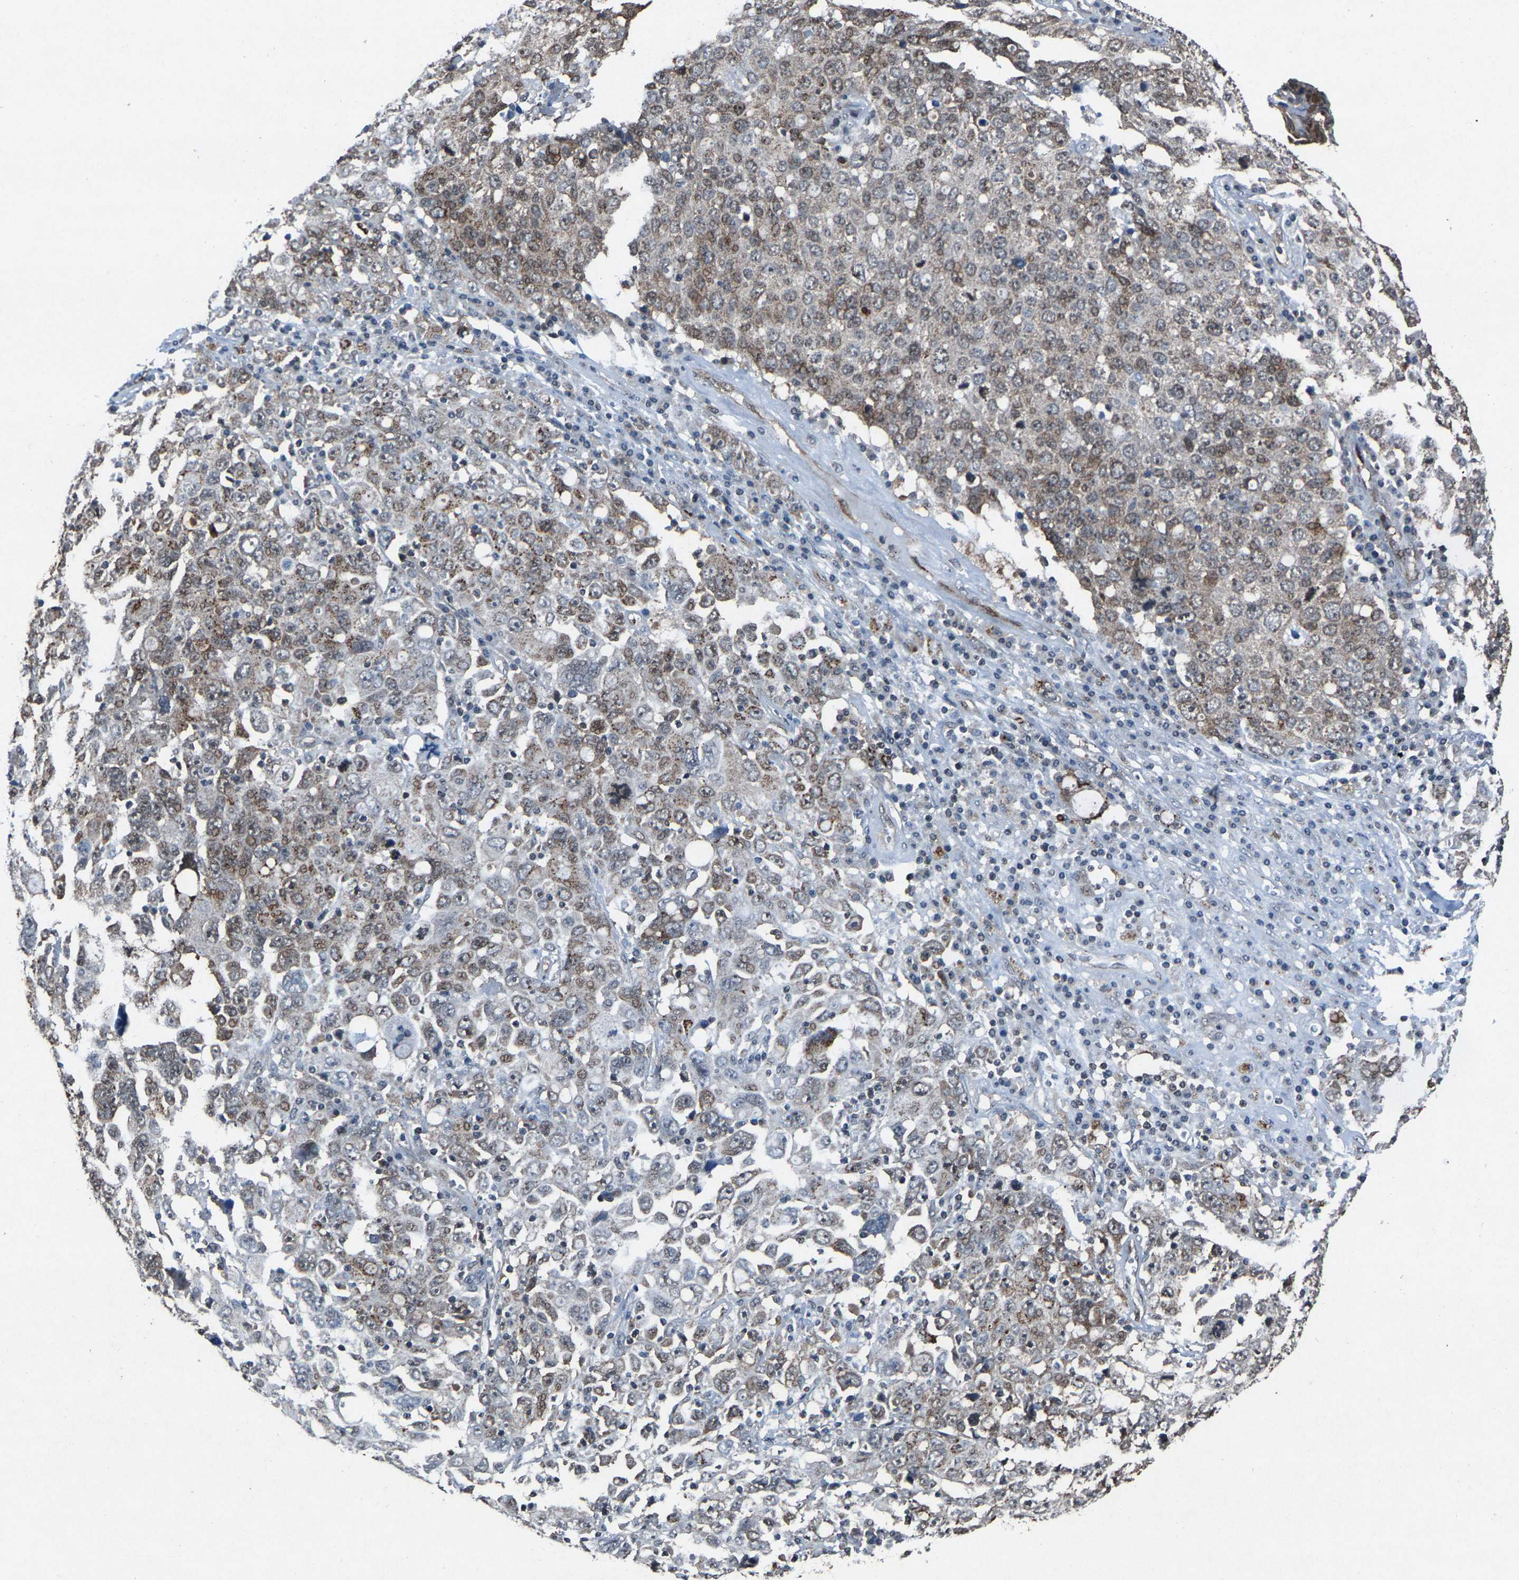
{"staining": {"intensity": "weak", "quantity": "25%-75%", "location": "cytoplasmic/membranous"}, "tissue": "ovarian cancer", "cell_type": "Tumor cells", "image_type": "cancer", "snomed": [{"axis": "morphology", "description": "Carcinoma, endometroid"}, {"axis": "topography", "description": "Ovary"}], "caption": "Protein analysis of ovarian cancer tissue shows weak cytoplasmic/membranous staining in about 25%-75% of tumor cells.", "gene": "ATXN3", "patient": {"sex": "female", "age": 62}}